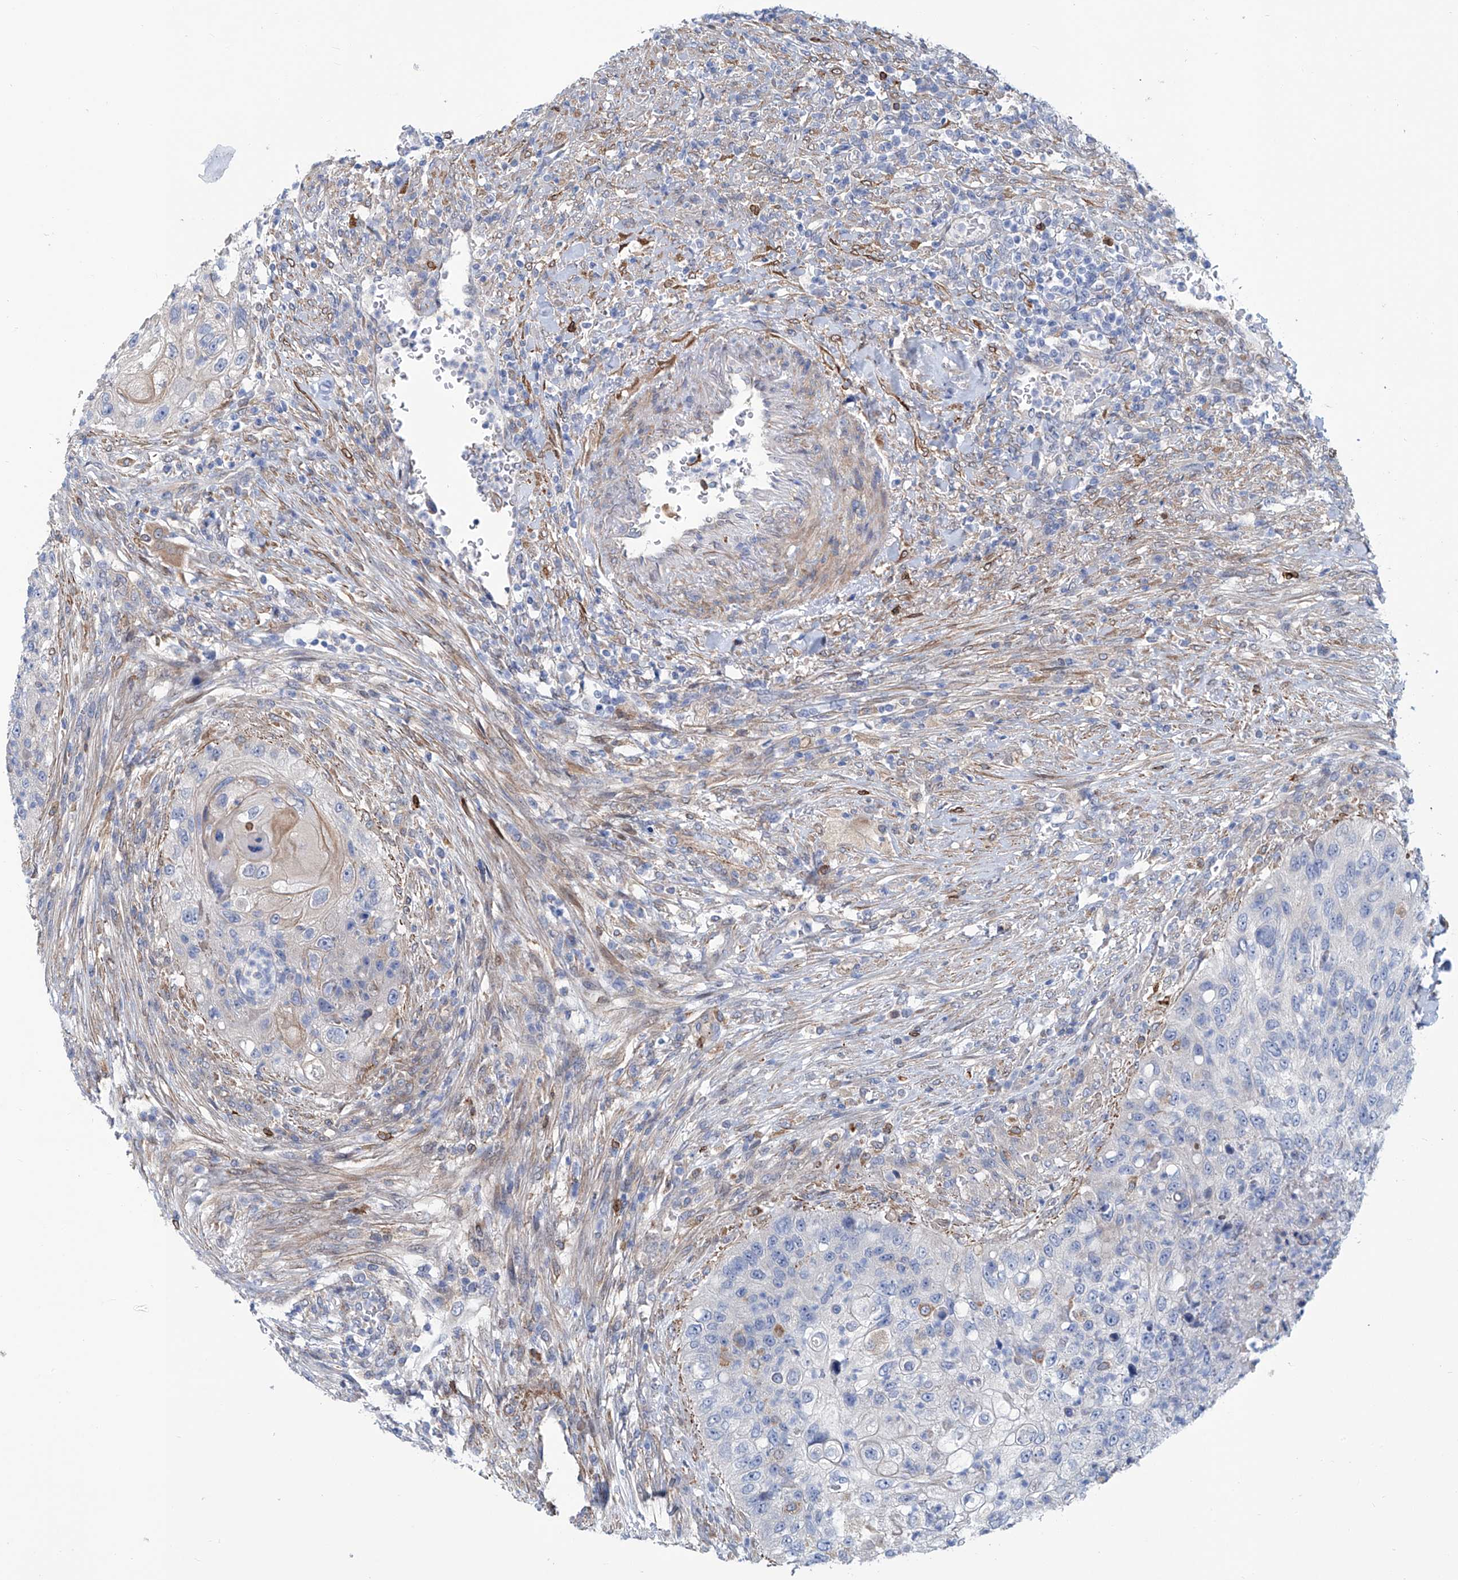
{"staining": {"intensity": "negative", "quantity": "none", "location": "none"}, "tissue": "urothelial cancer", "cell_type": "Tumor cells", "image_type": "cancer", "snomed": [{"axis": "morphology", "description": "Urothelial carcinoma, High grade"}, {"axis": "topography", "description": "Urinary bladder"}], "caption": "A photomicrograph of human urothelial cancer is negative for staining in tumor cells. The staining was performed using DAB (3,3'-diaminobenzidine) to visualize the protein expression in brown, while the nuclei were stained in blue with hematoxylin (Magnification: 20x).", "gene": "TNN", "patient": {"sex": "female", "age": 60}}